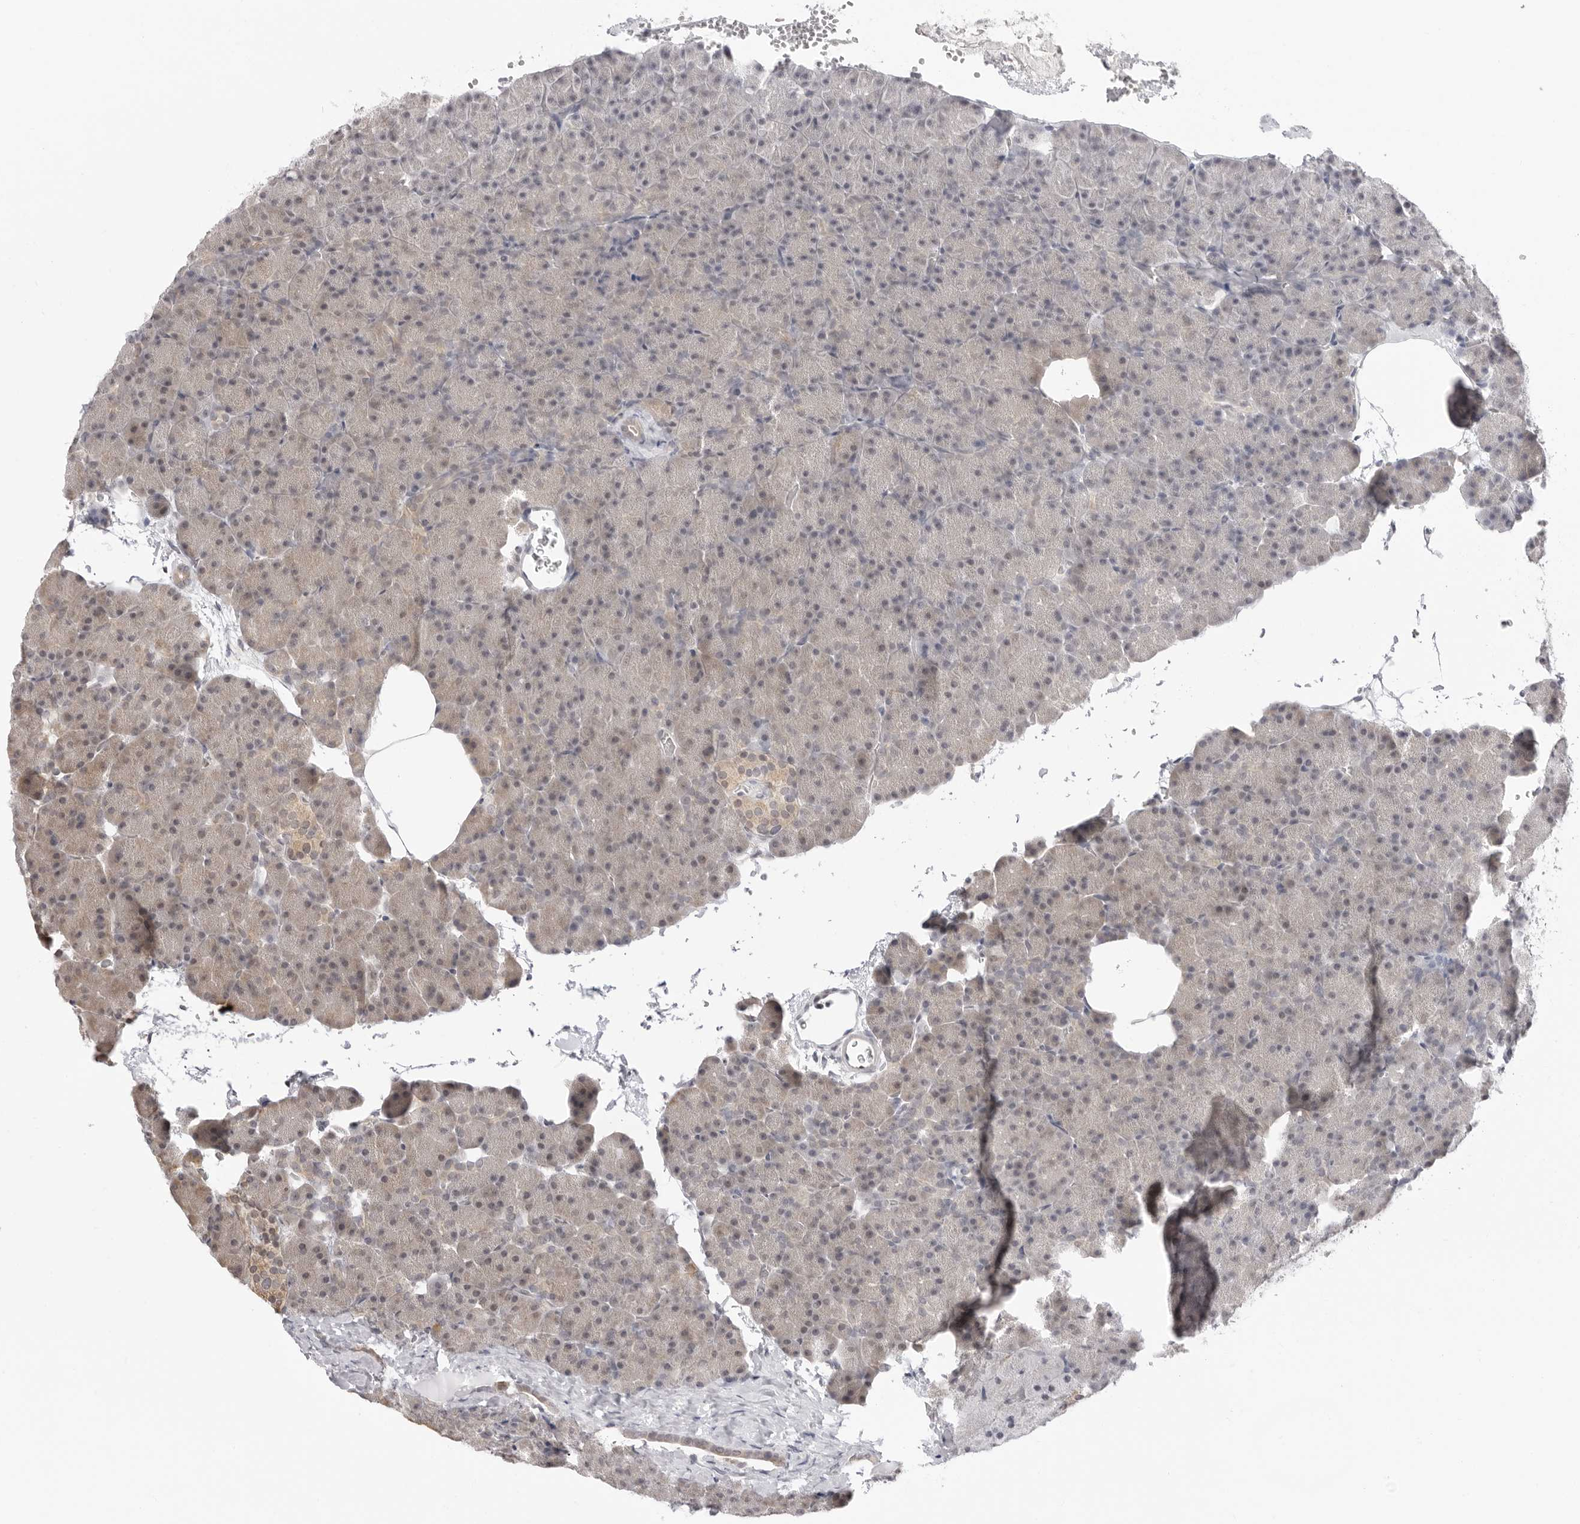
{"staining": {"intensity": "weak", "quantity": "<25%", "location": "cytoplasmic/membranous"}, "tissue": "pancreas", "cell_type": "Exocrine glandular cells", "image_type": "normal", "snomed": [{"axis": "morphology", "description": "Normal tissue, NOS"}, {"axis": "morphology", "description": "Carcinoid, malignant, NOS"}, {"axis": "topography", "description": "Pancreas"}], "caption": "Immunohistochemistry (IHC) of unremarkable pancreas exhibits no expression in exocrine glandular cells.", "gene": "FDPS", "patient": {"sex": "female", "age": 35}}